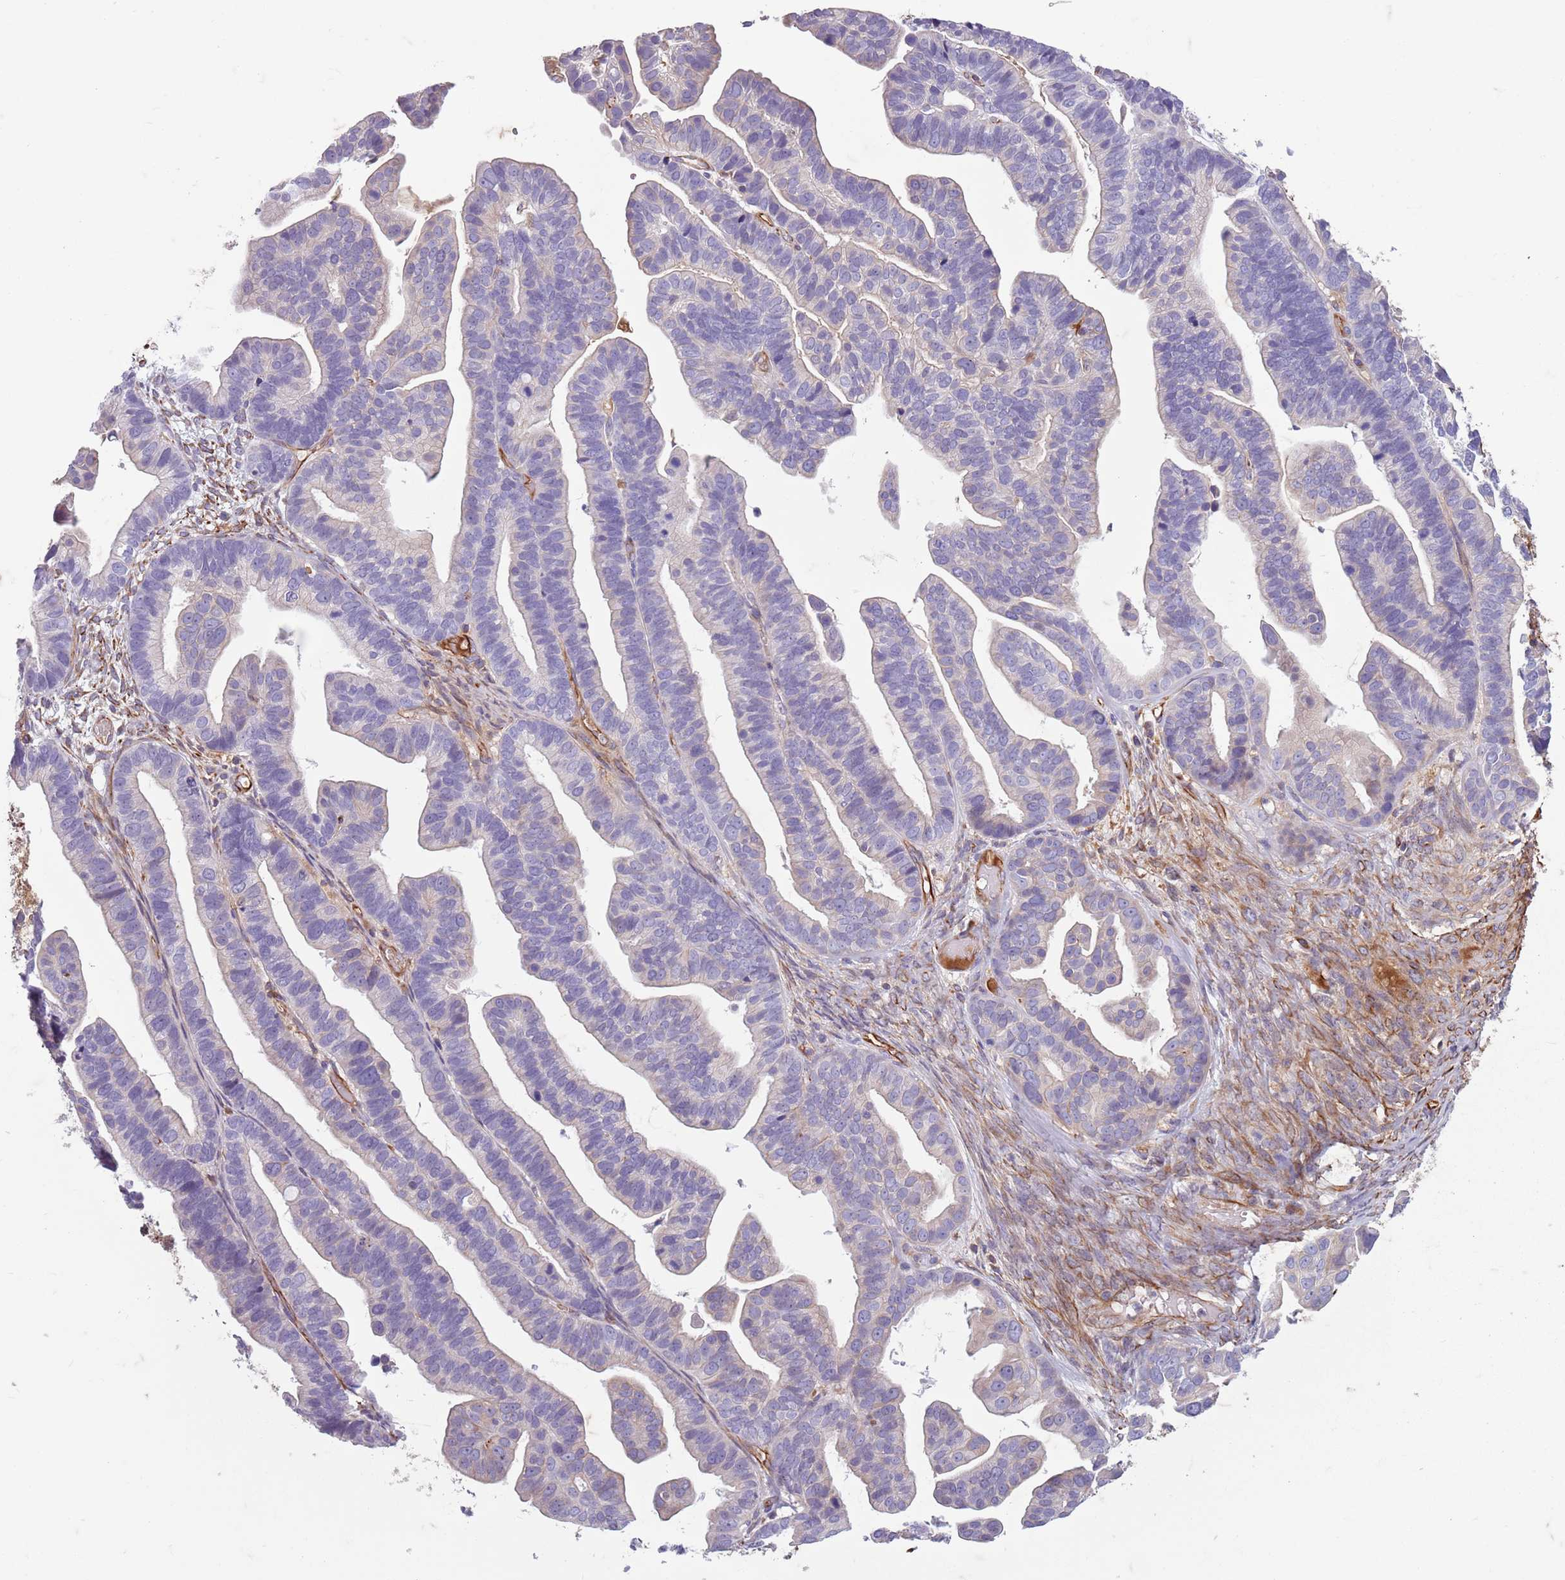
{"staining": {"intensity": "negative", "quantity": "none", "location": "none"}, "tissue": "ovarian cancer", "cell_type": "Tumor cells", "image_type": "cancer", "snomed": [{"axis": "morphology", "description": "Cystadenocarcinoma, serous, NOS"}, {"axis": "topography", "description": "Ovary"}], "caption": "Human ovarian cancer stained for a protein using IHC shows no expression in tumor cells.", "gene": "TAS2R38", "patient": {"sex": "female", "age": 56}}